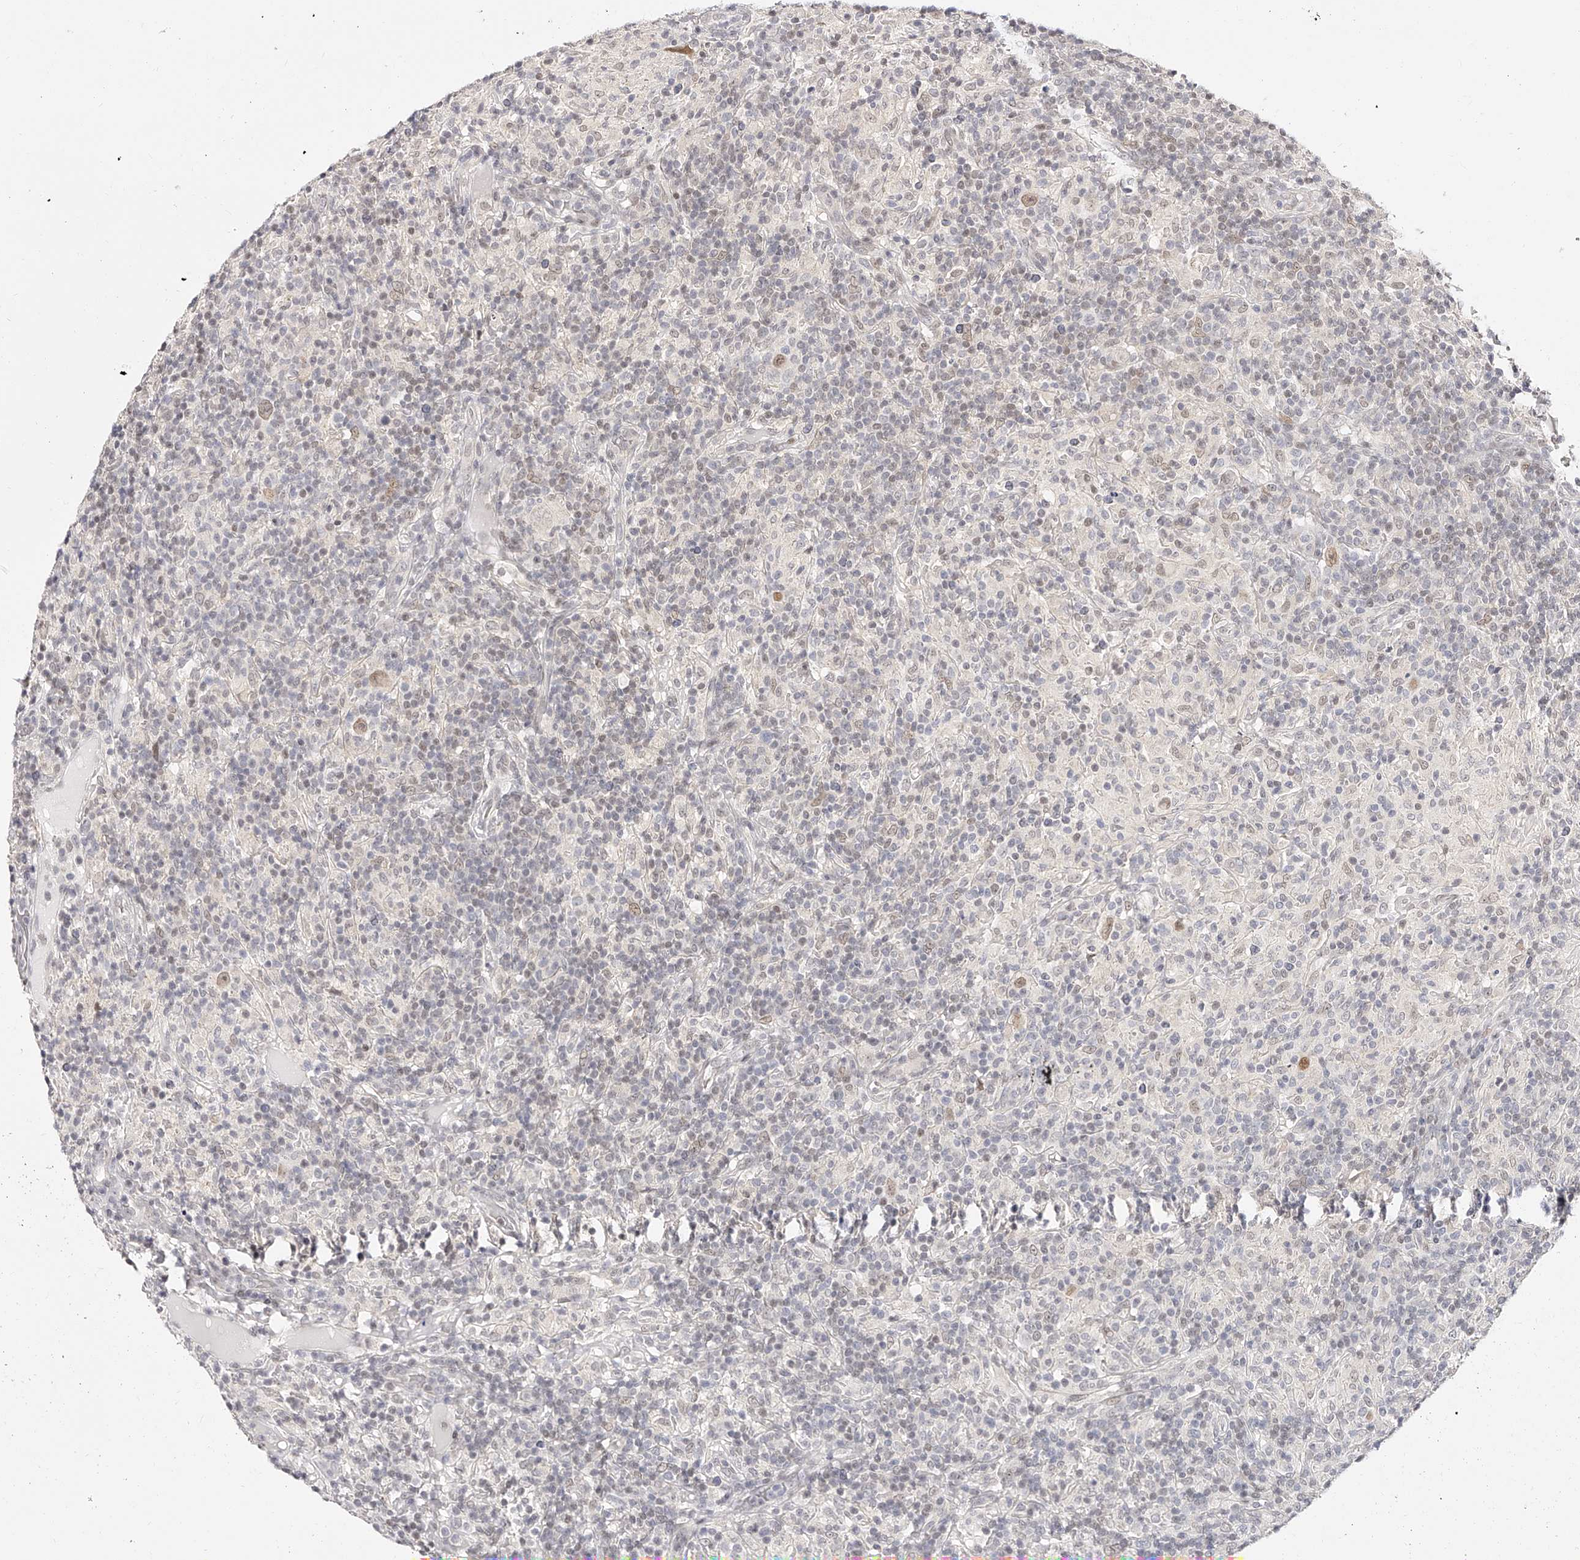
{"staining": {"intensity": "weak", "quantity": ">75%", "location": "nuclear"}, "tissue": "lymphoma", "cell_type": "Tumor cells", "image_type": "cancer", "snomed": [{"axis": "morphology", "description": "Hodgkin's disease, NOS"}, {"axis": "topography", "description": "Lymph node"}], "caption": "Lymphoma stained with immunohistochemistry (IHC) reveals weak nuclear staining in about >75% of tumor cells.", "gene": "USF3", "patient": {"sex": "male", "age": 70}}